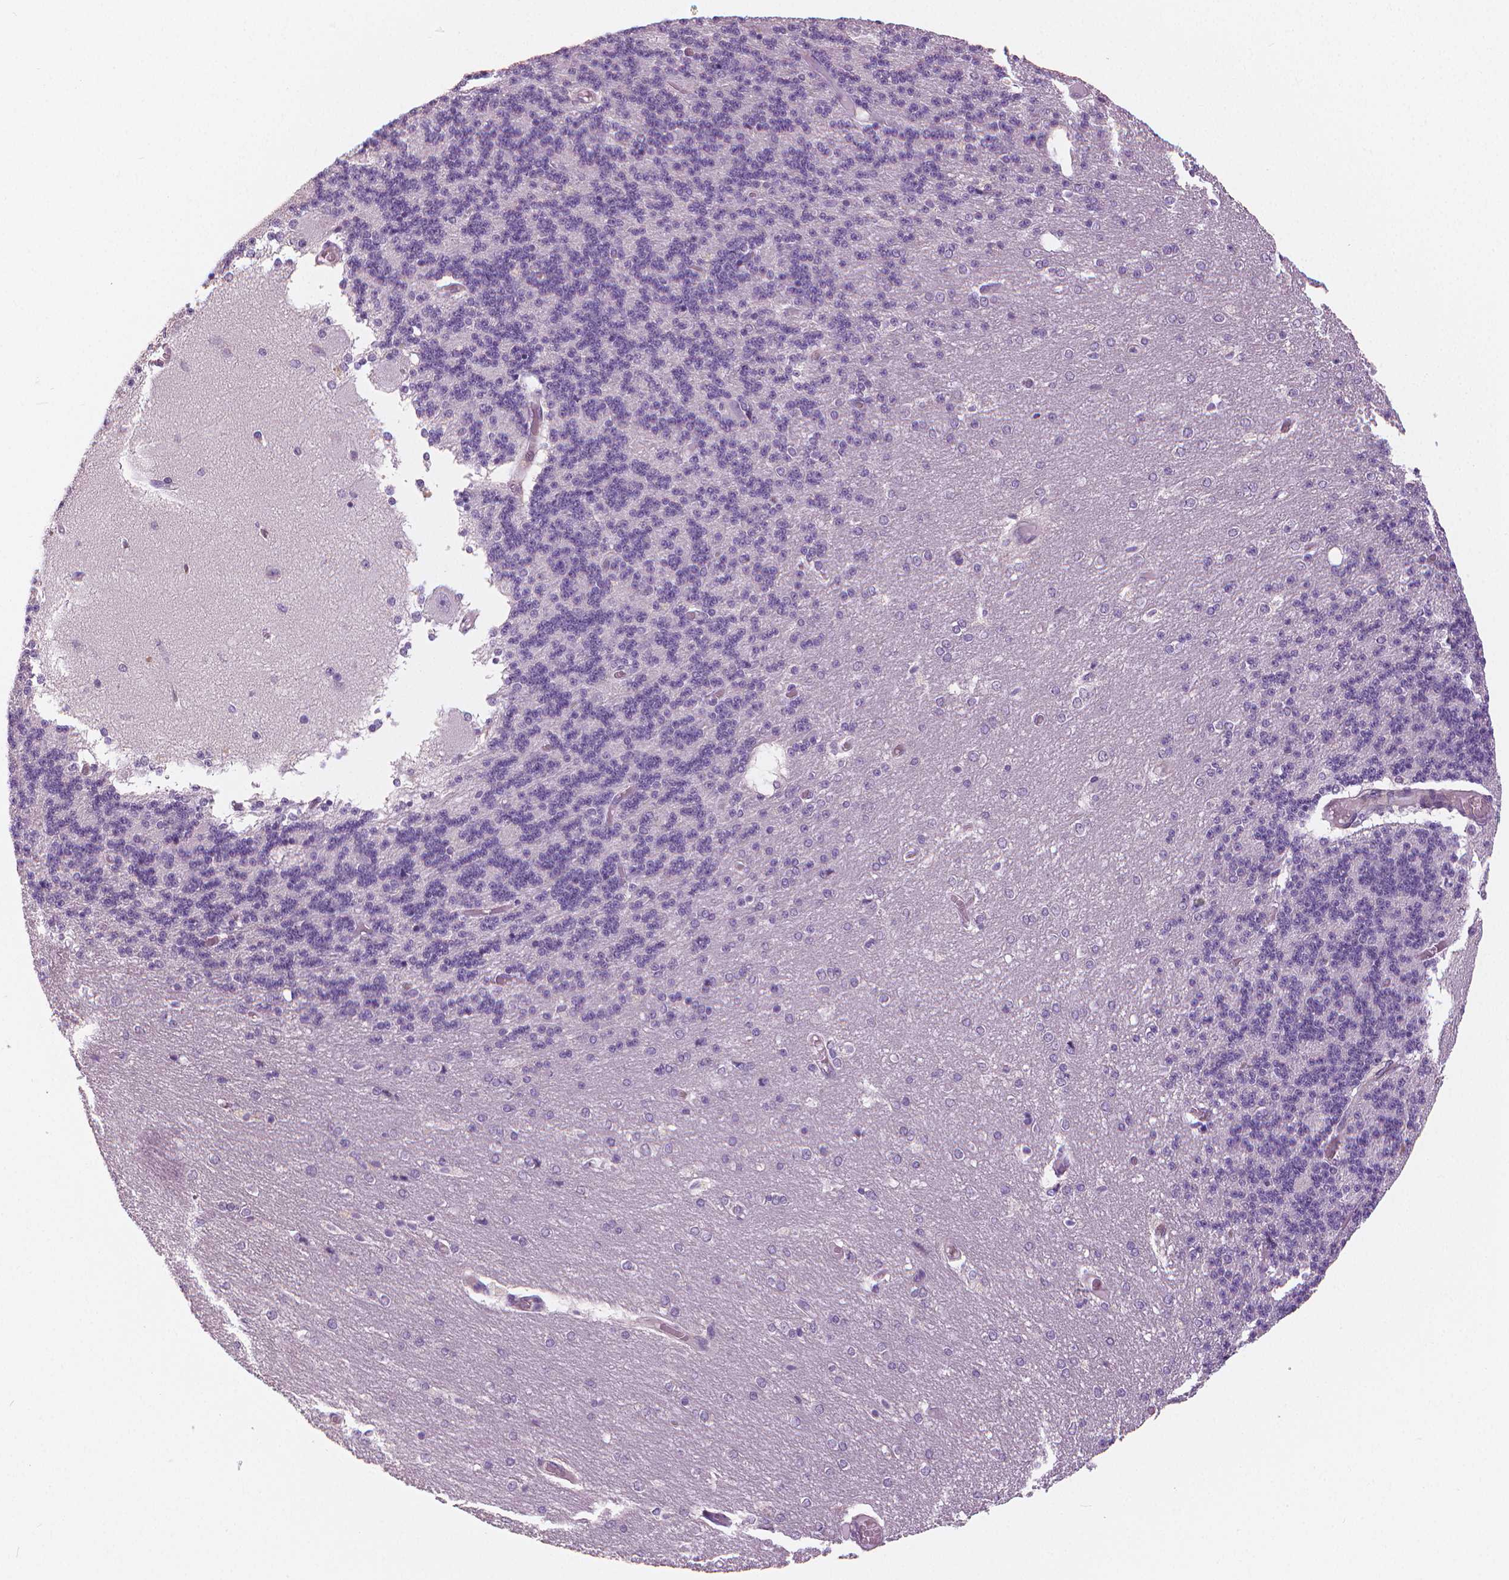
{"staining": {"intensity": "negative", "quantity": "none", "location": "none"}, "tissue": "cerebellum", "cell_type": "Cells in granular layer", "image_type": "normal", "snomed": [{"axis": "morphology", "description": "Normal tissue, NOS"}, {"axis": "topography", "description": "Cerebellum"}], "caption": "Immunohistochemistry (IHC) micrograph of benign cerebellum: human cerebellum stained with DAB shows no significant protein staining in cells in granular layer.", "gene": "MKI67", "patient": {"sex": "female", "age": 54}}